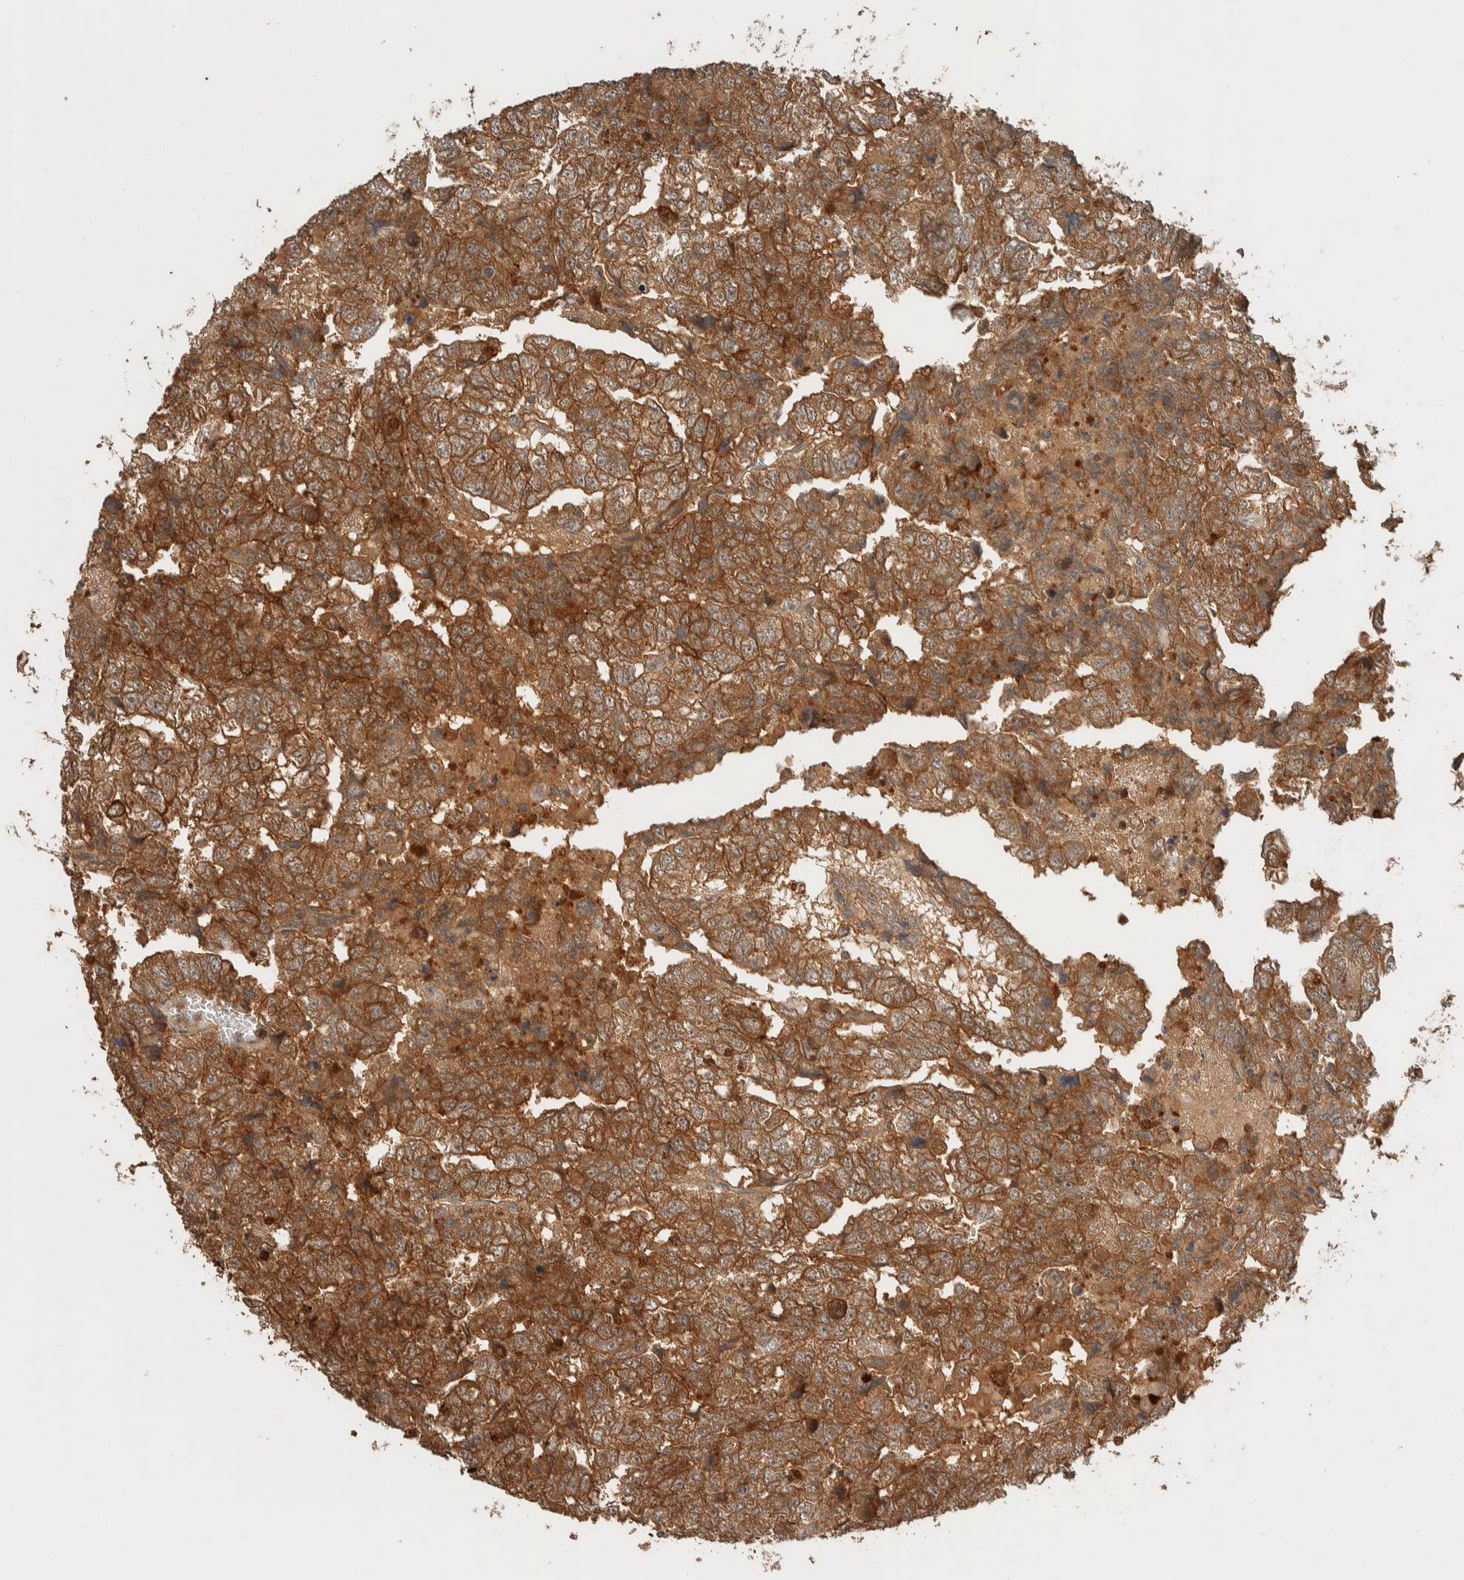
{"staining": {"intensity": "strong", "quantity": ">75%", "location": "cytoplasmic/membranous"}, "tissue": "testis cancer", "cell_type": "Tumor cells", "image_type": "cancer", "snomed": [{"axis": "morphology", "description": "Carcinoma, Embryonal, NOS"}, {"axis": "topography", "description": "Testis"}], "caption": "Strong cytoplasmic/membranous expression is seen in approximately >75% of tumor cells in testis cancer (embryonal carcinoma). (brown staining indicates protein expression, while blue staining denotes nuclei).", "gene": "ZNF567", "patient": {"sex": "male", "age": 36}}